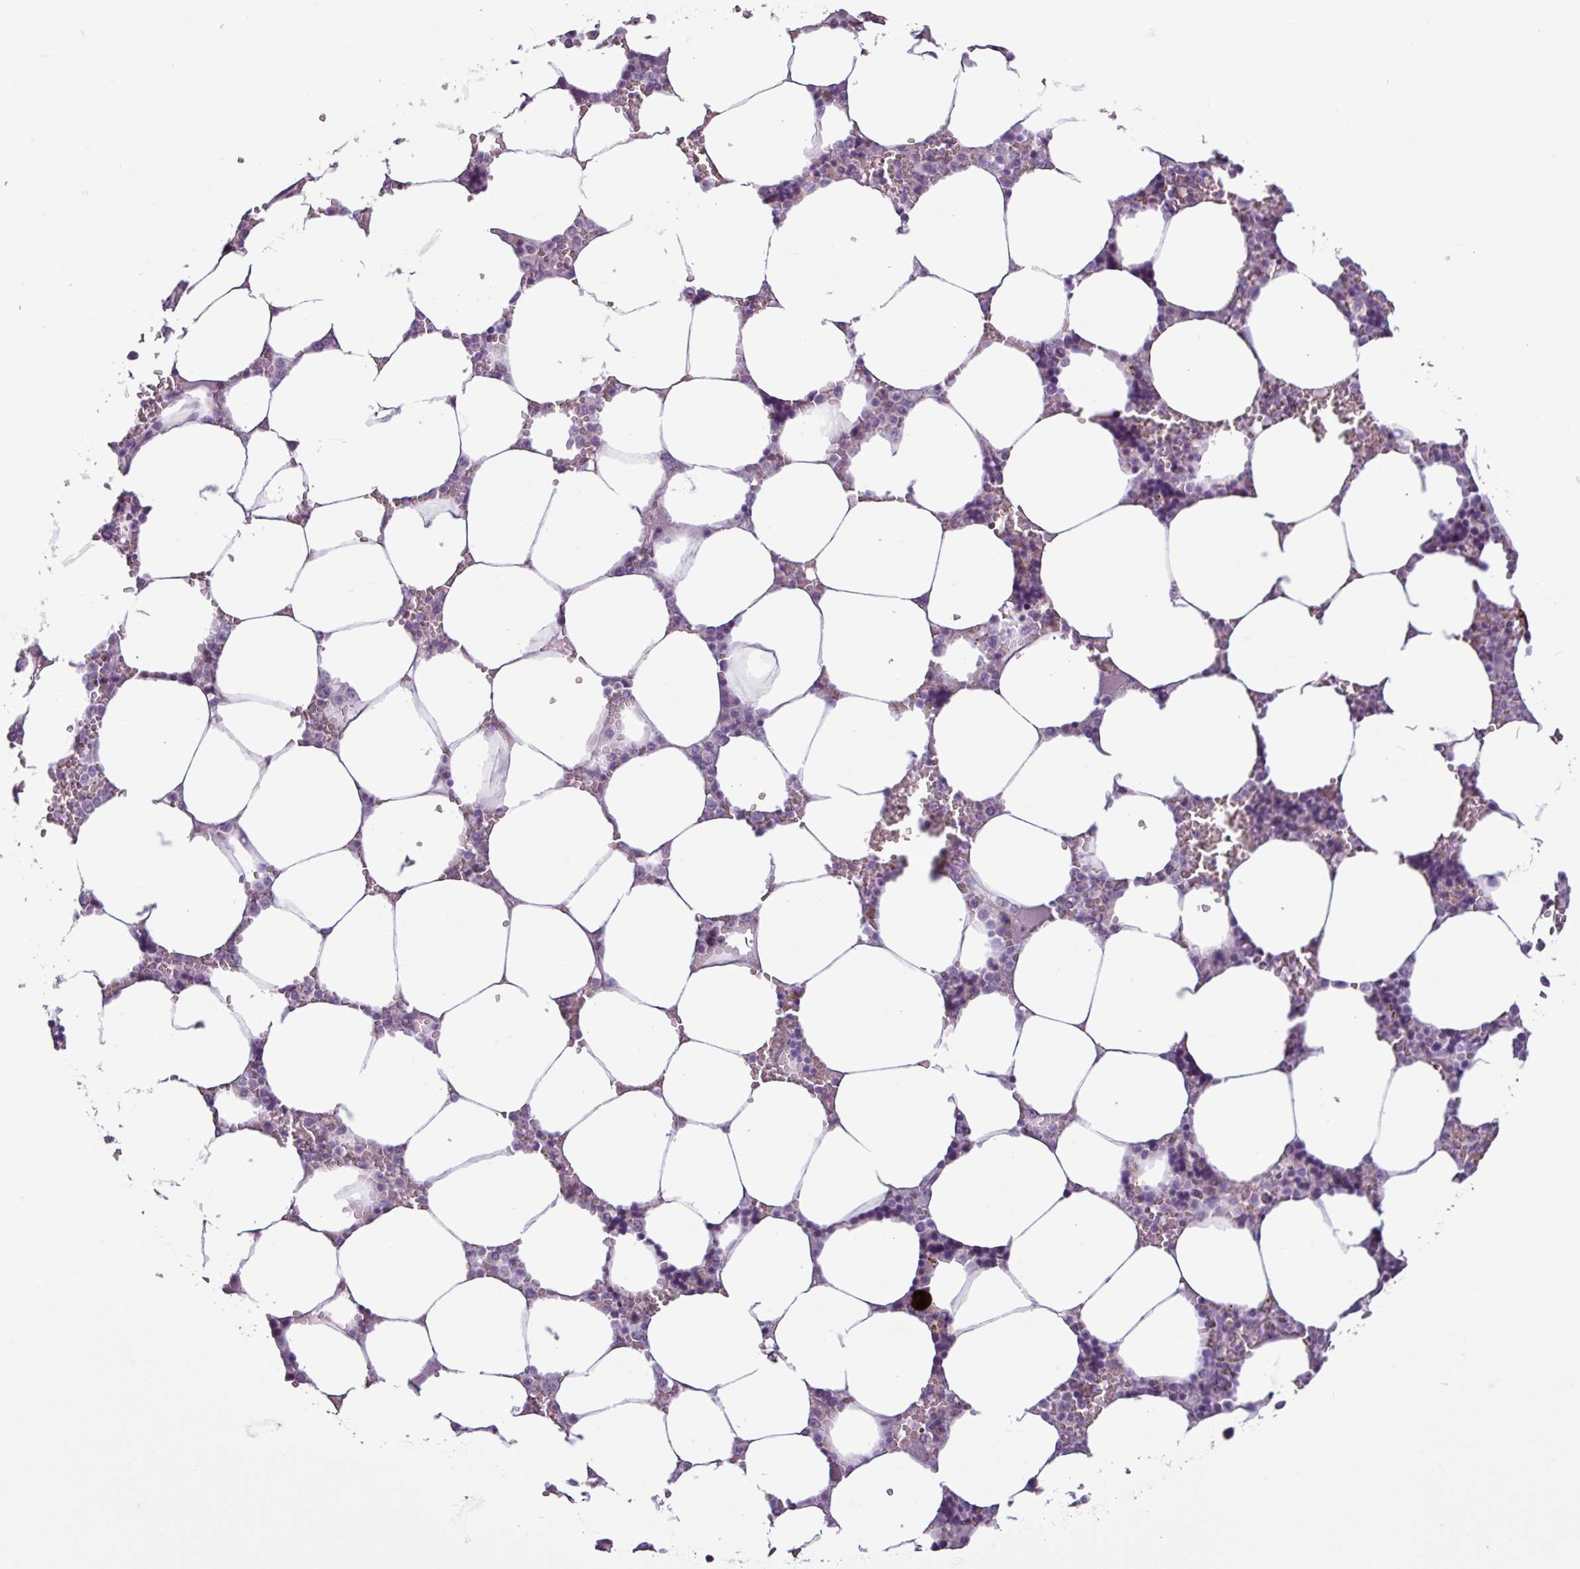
{"staining": {"intensity": "negative", "quantity": "none", "location": "none"}, "tissue": "bone marrow", "cell_type": "Hematopoietic cells", "image_type": "normal", "snomed": [{"axis": "morphology", "description": "Normal tissue, NOS"}, {"axis": "topography", "description": "Bone marrow"}], "caption": "The image reveals no significant expression in hematopoietic cells of bone marrow. (Immunohistochemistry, brightfield microscopy, high magnification).", "gene": "C9orf24", "patient": {"sex": "male", "age": 64}}